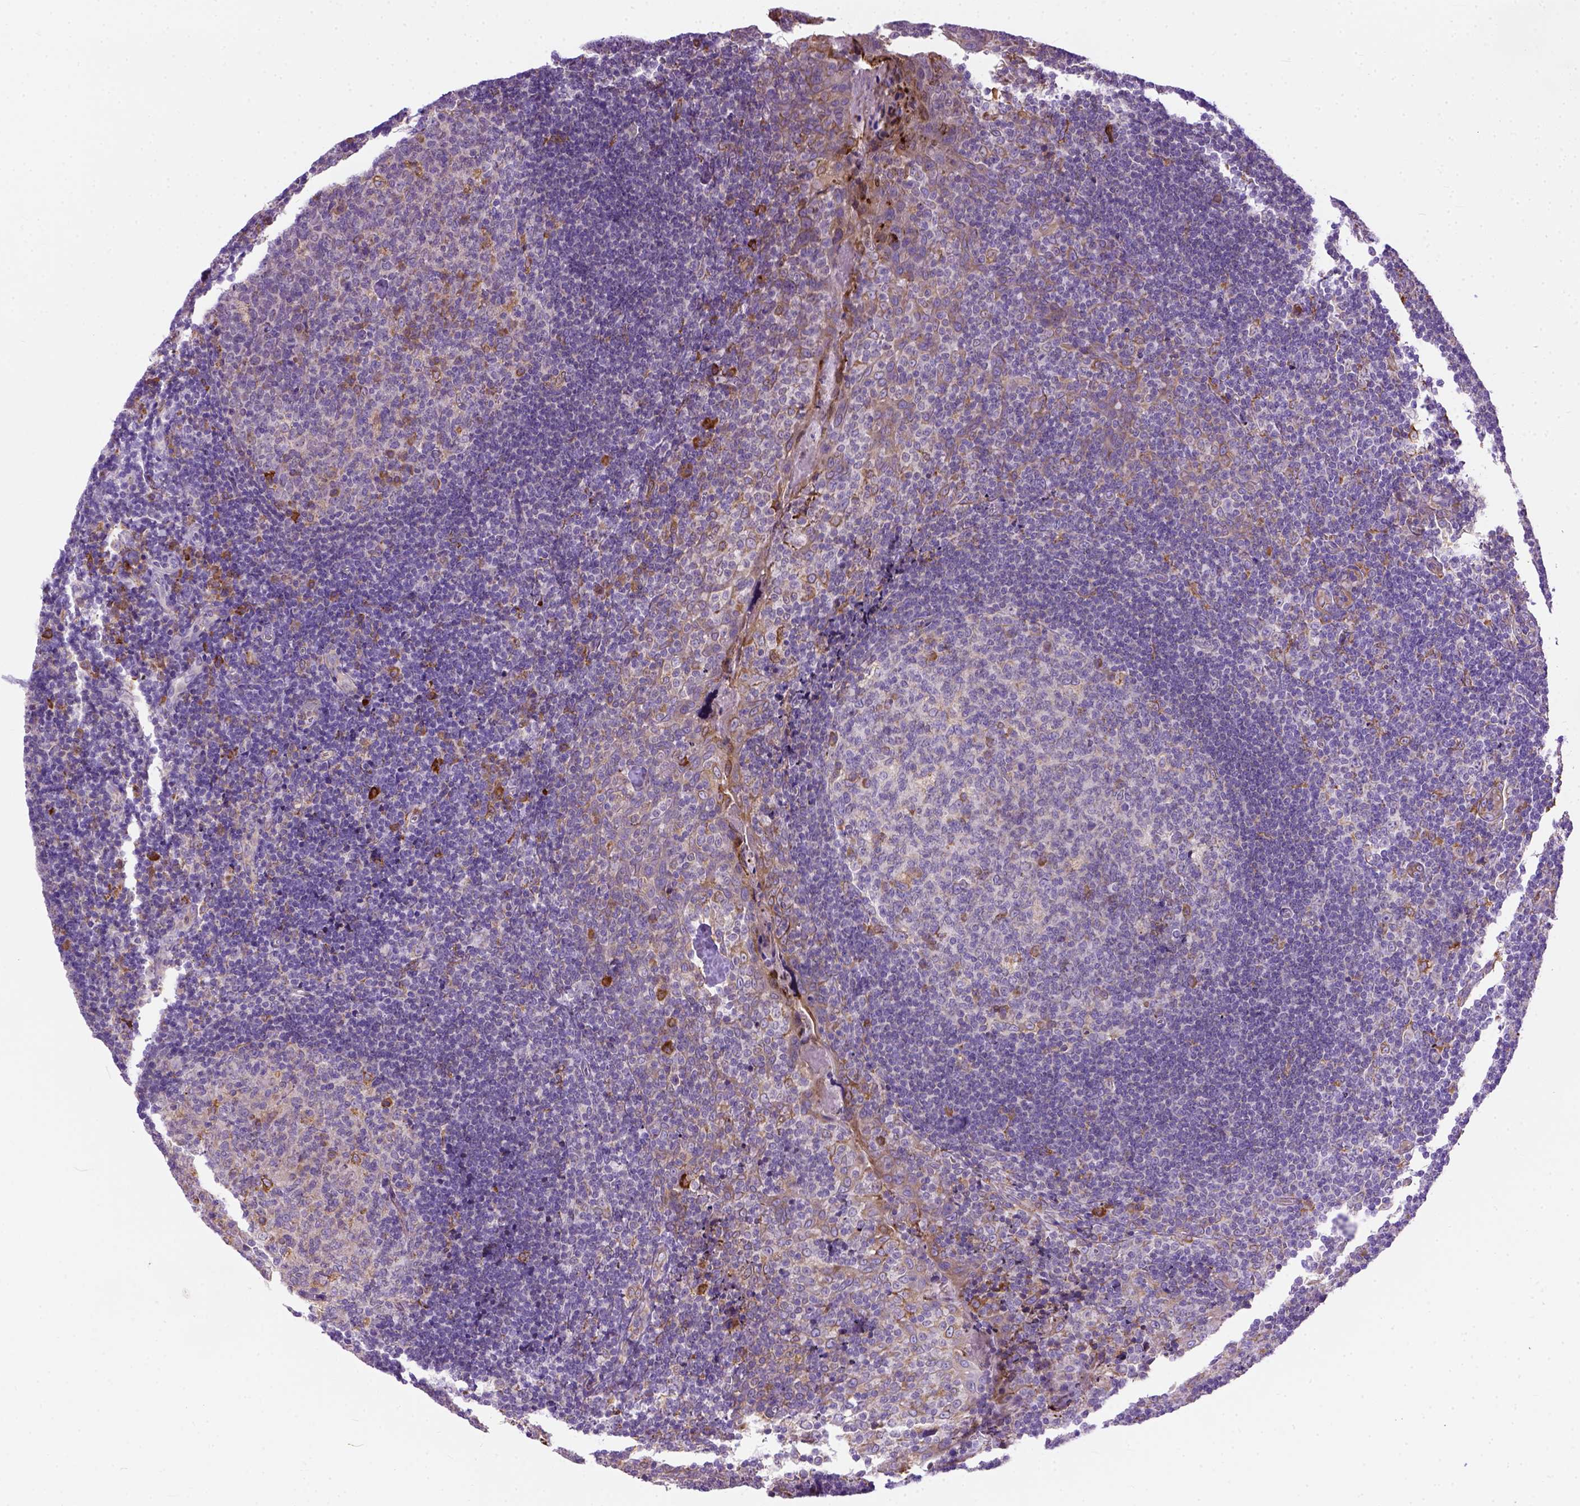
{"staining": {"intensity": "strong", "quantity": "<25%", "location": "cytoplasmic/membranous"}, "tissue": "tonsil", "cell_type": "Germinal center cells", "image_type": "normal", "snomed": [{"axis": "morphology", "description": "Normal tissue, NOS"}, {"axis": "morphology", "description": "Inflammation, NOS"}, {"axis": "topography", "description": "Tonsil"}], "caption": "DAB (3,3'-diaminobenzidine) immunohistochemical staining of unremarkable tonsil reveals strong cytoplasmic/membranous protein positivity in approximately <25% of germinal center cells.", "gene": "PLK4", "patient": {"sex": "female", "age": 31}}